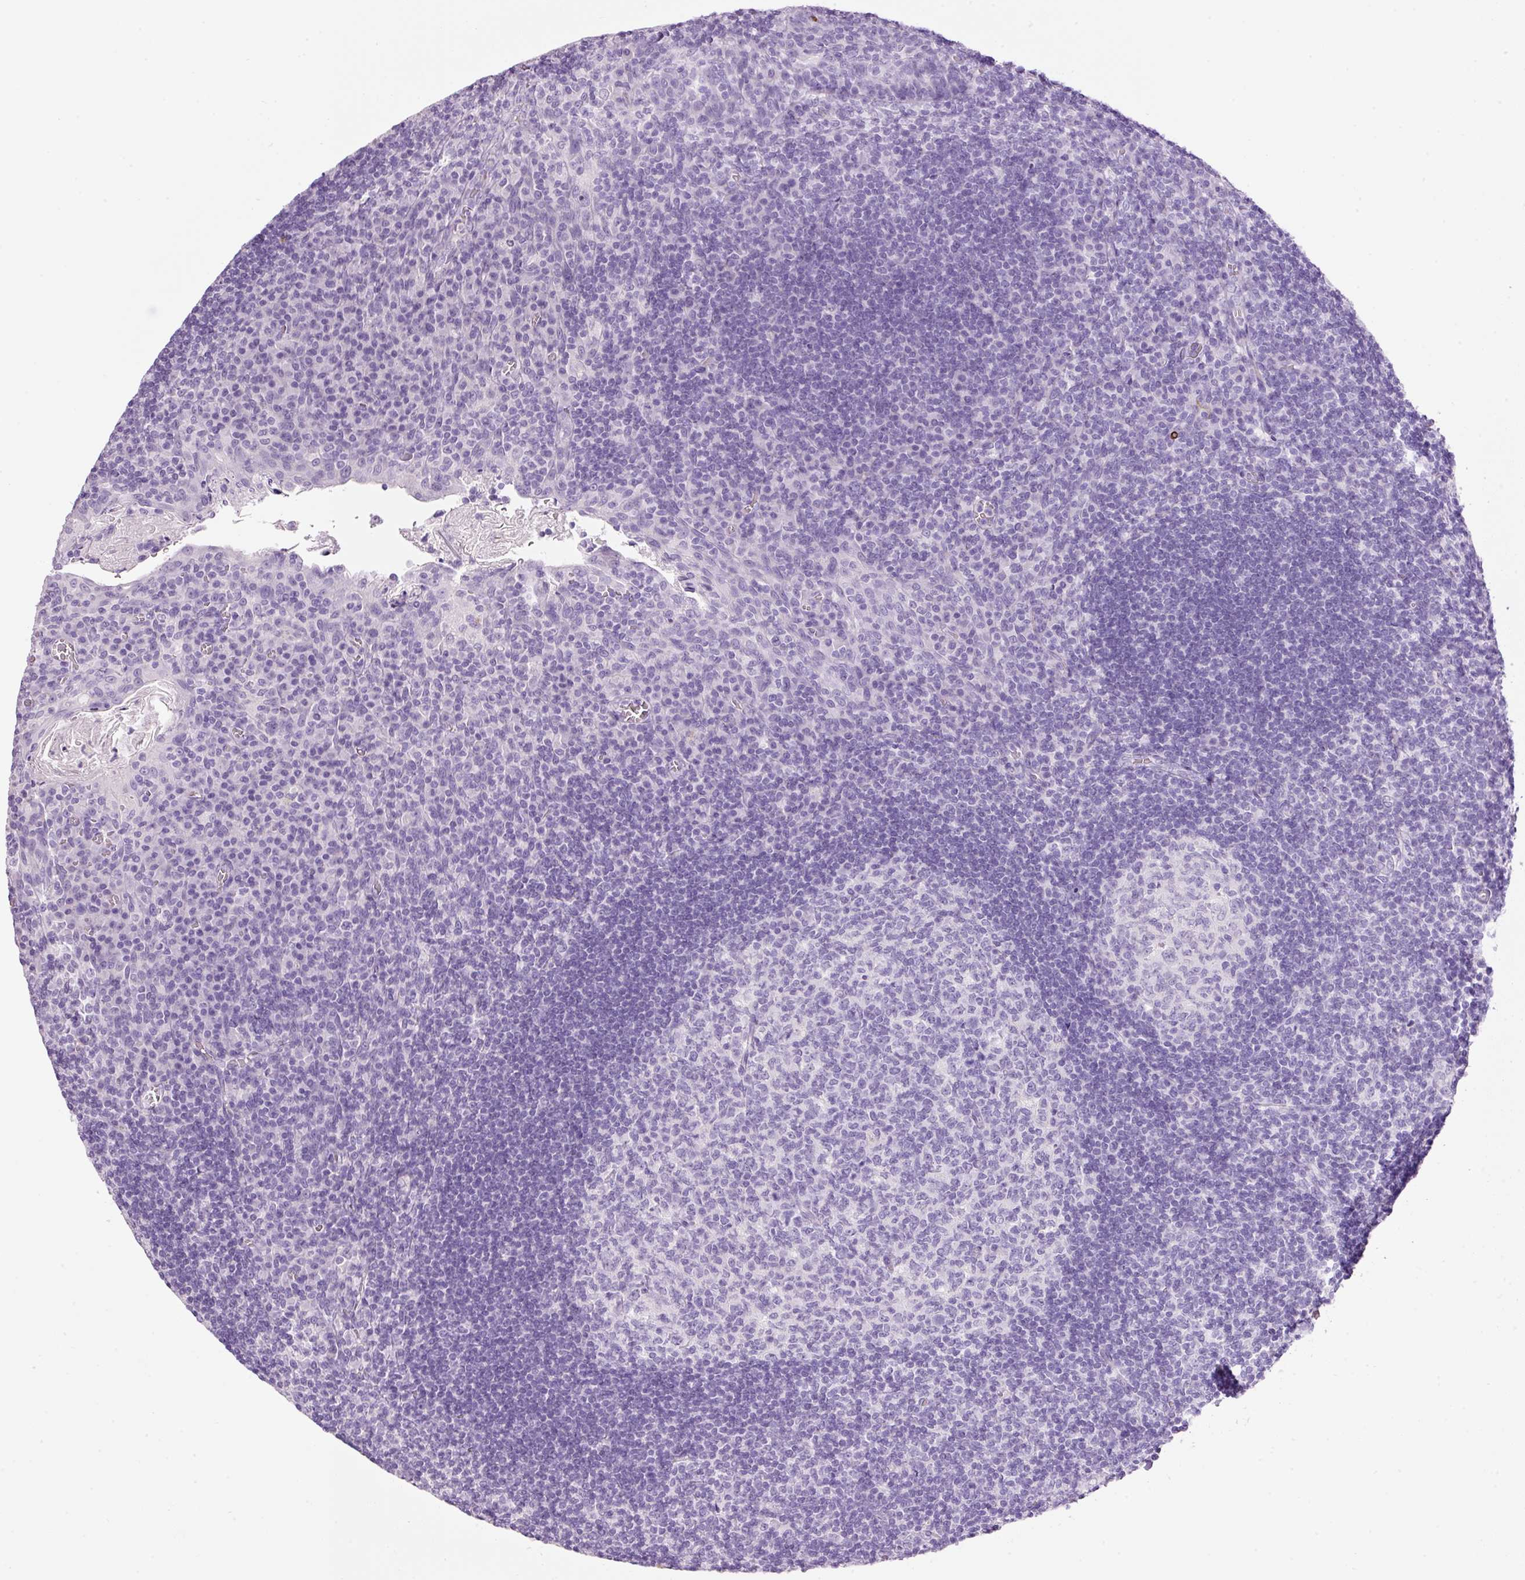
{"staining": {"intensity": "negative", "quantity": "none", "location": "none"}, "tissue": "tonsil", "cell_type": "Germinal center cells", "image_type": "normal", "snomed": [{"axis": "morphology", "description": "Normal tissue, NOS"}, {"axis": "topography", "description": "Tonsil"}], "caption": "DAB immunohistochemical staining of normal human tonsil shows no significant staining in germinal center cells. (IHC, brightfield microscopy, high magnification).", "gene": "BSND", "patient": {"sex": "male", "age": 17}}